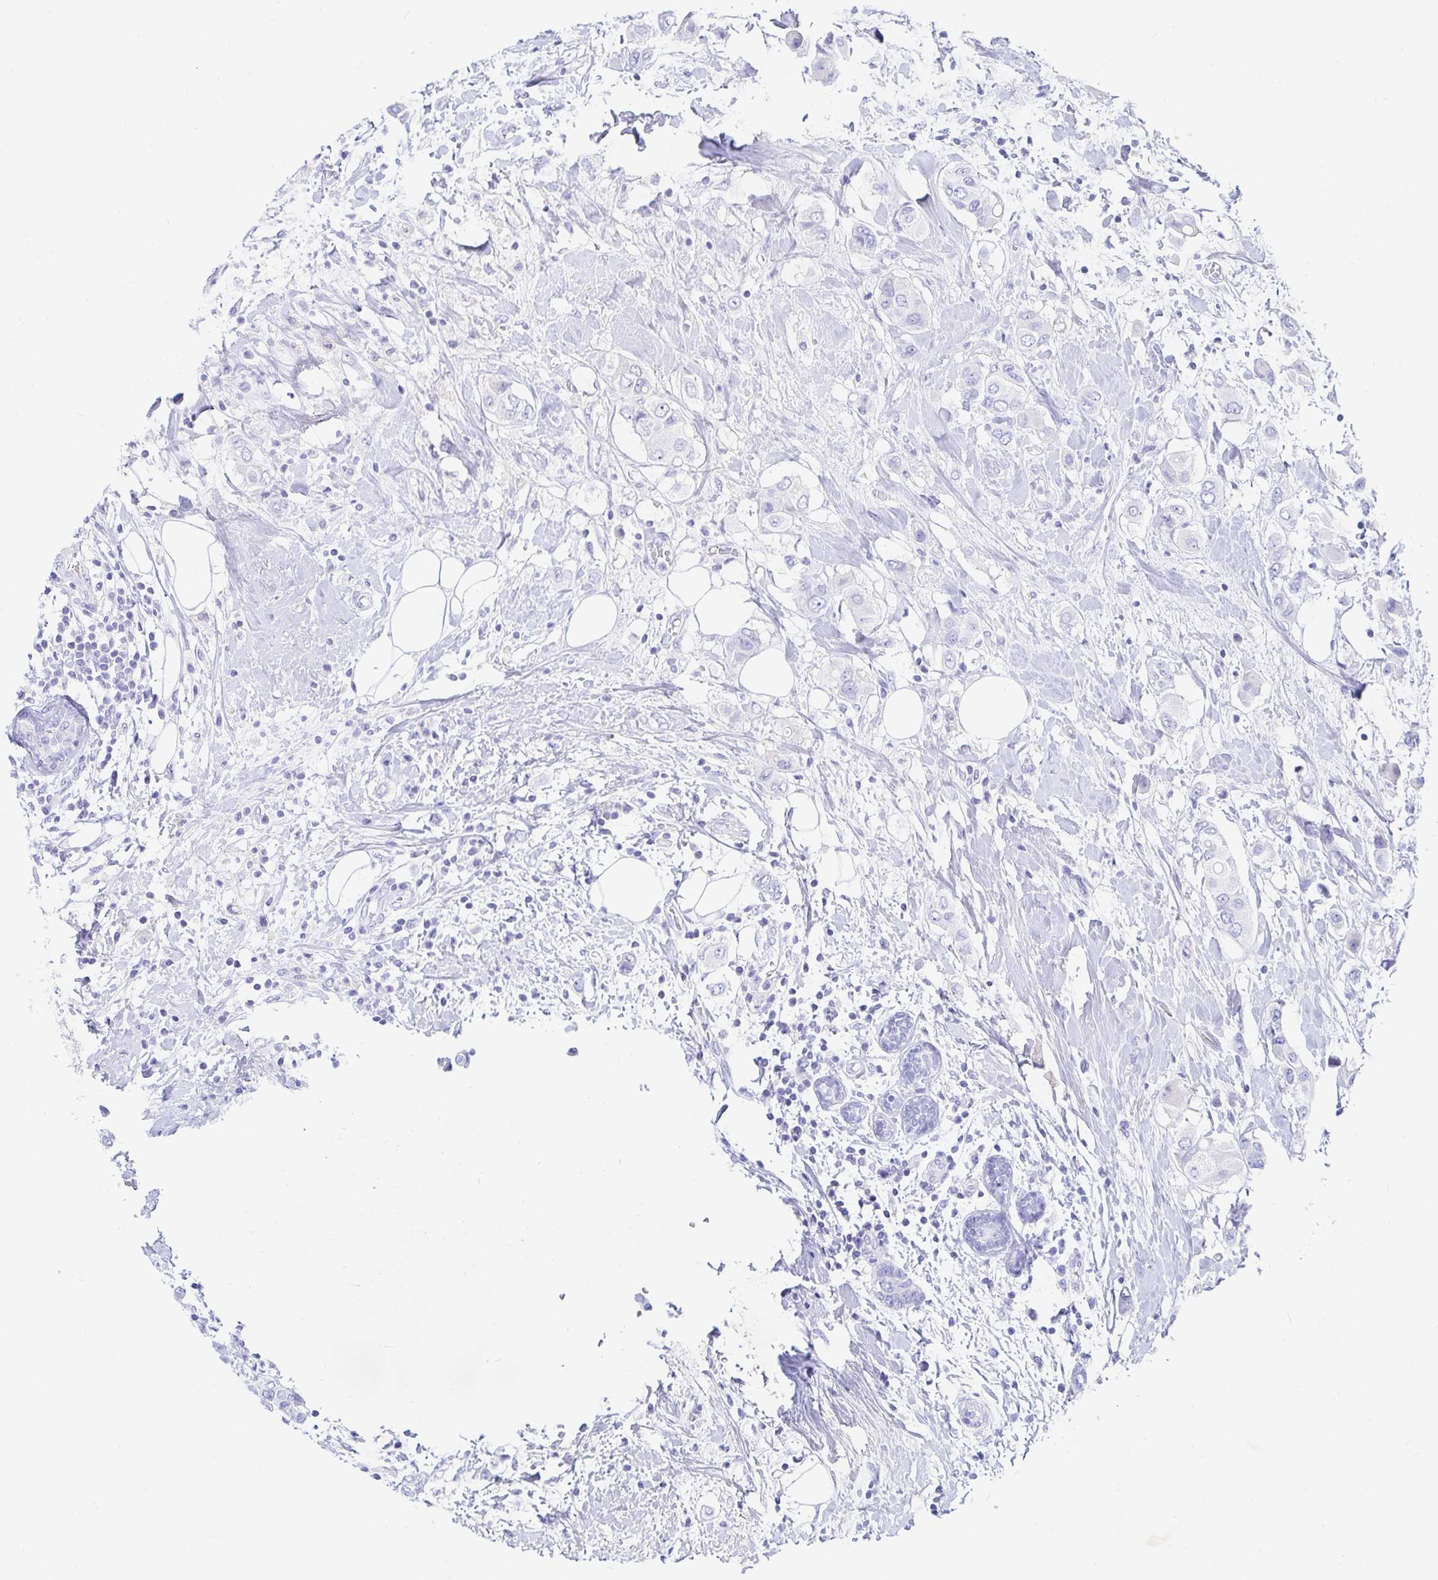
{"staining": {"intensity": "negative", "quantity": "none", "location": "none"}, "tissue": "breast cancer", "cell_type": "Tumor cells", "image_type": "cancer", "snomed": [{"axis": "morphology", "description": "Lobular carcinoma"}, {"axis": "topography", "description": "Breast"}], "caption": "This is an IHC micrograph of breast cancer. There is no staining in tumor cells.", "gene": "NR2E1", "patient": {"sex": "female", "age": 51}}